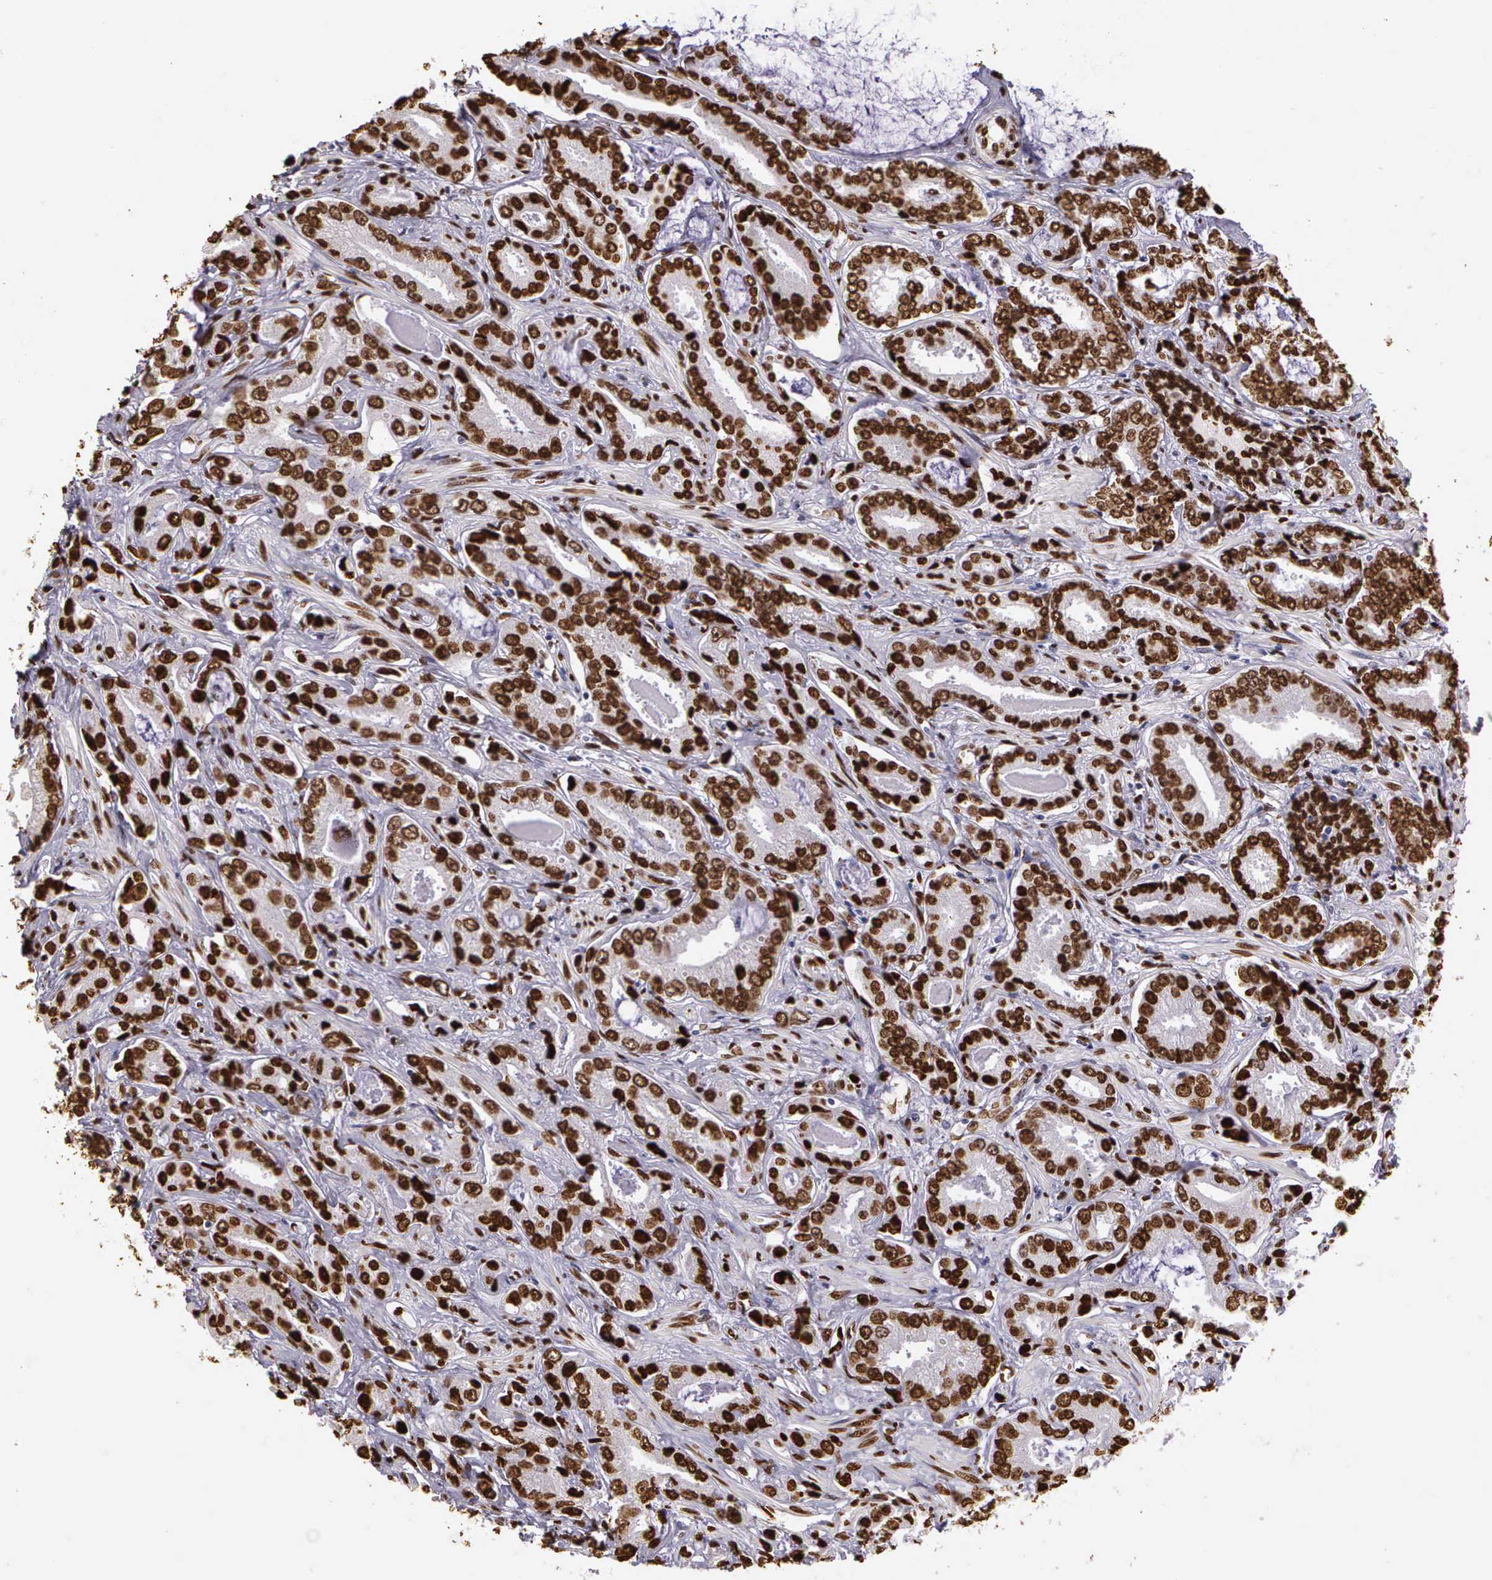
{"staining": {"intensity": "strong", "quantity": ">75%", "location": "nuclear"}, "tissue": "prostate cancer", "cell_type": "Tumor cells", "image_type": "cancer", "snomed": [{"axis": "morphology", "description": "Adenocarcinoma, Low grade"}, {"axis": "topography", "description": "Prostate"}], "caption": "This photomicrograph reveals immunohistochemistry (IHC) staining of human prostate adenocarcinoma (low-grade), with high strong nuclear positivity in approximately >75% of tumor cells.", "gene": "H1-0", "patient": {"sex": "male", "age": 65}}